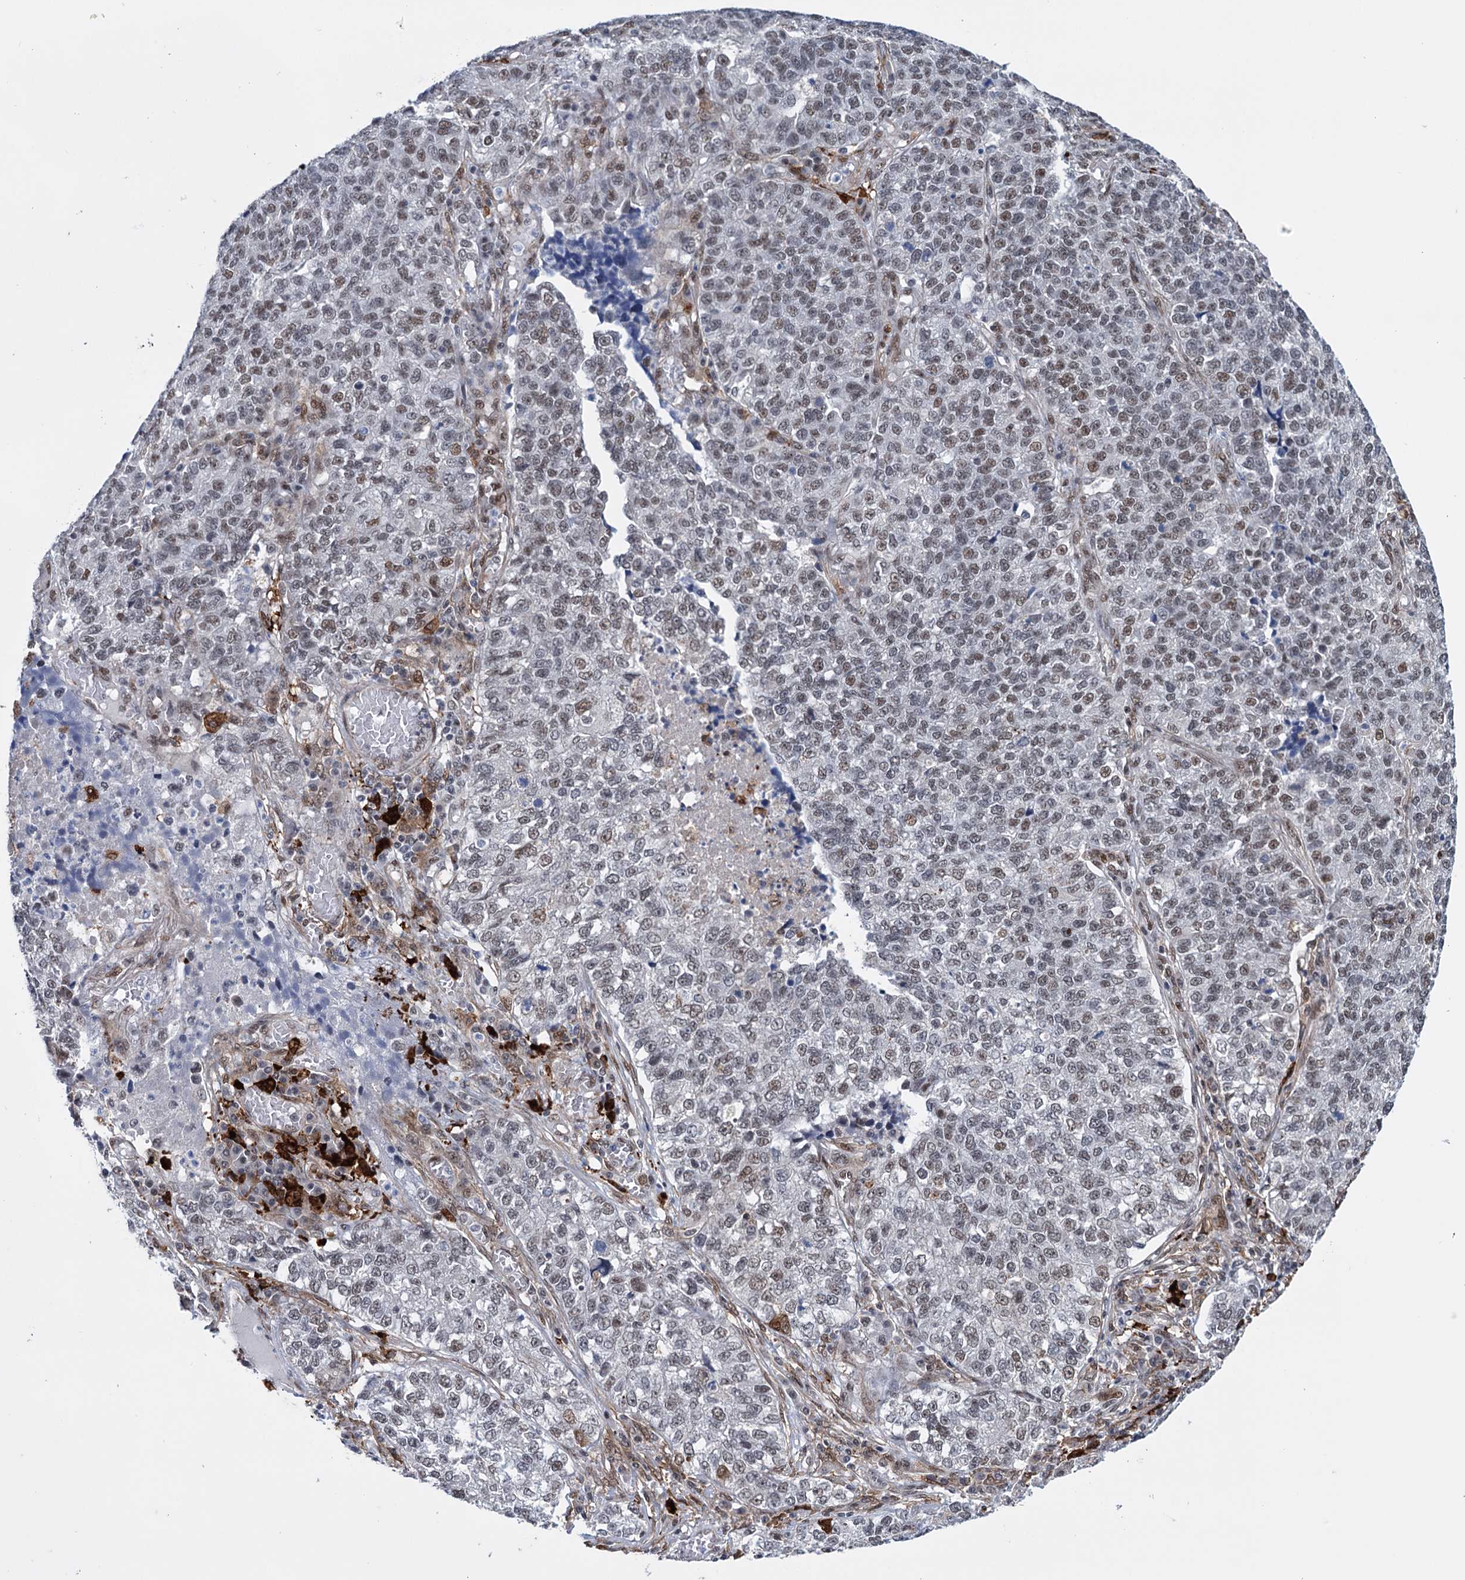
{"staining": {"intensity": "weak", "quantity": "25%-75%", "location": "nuclear"}, "tissue": "lung cancer", "cell_type": "Tumor cells", "image_type": "cancer", "snomed": [{"axis": "morphology", "description": "Adenocarcinoma, NOS"}, {"axis": "topography", "description": "Lung"}], "caption": "Weak nuclear expression for a protein is present in about 25%-75% of tumor cells of lung cancer (adenocarcinoma) using immunohistochemistry (IHC).", "gene": "FAM53A", "patient": {"sex": "male", "age": 49}}